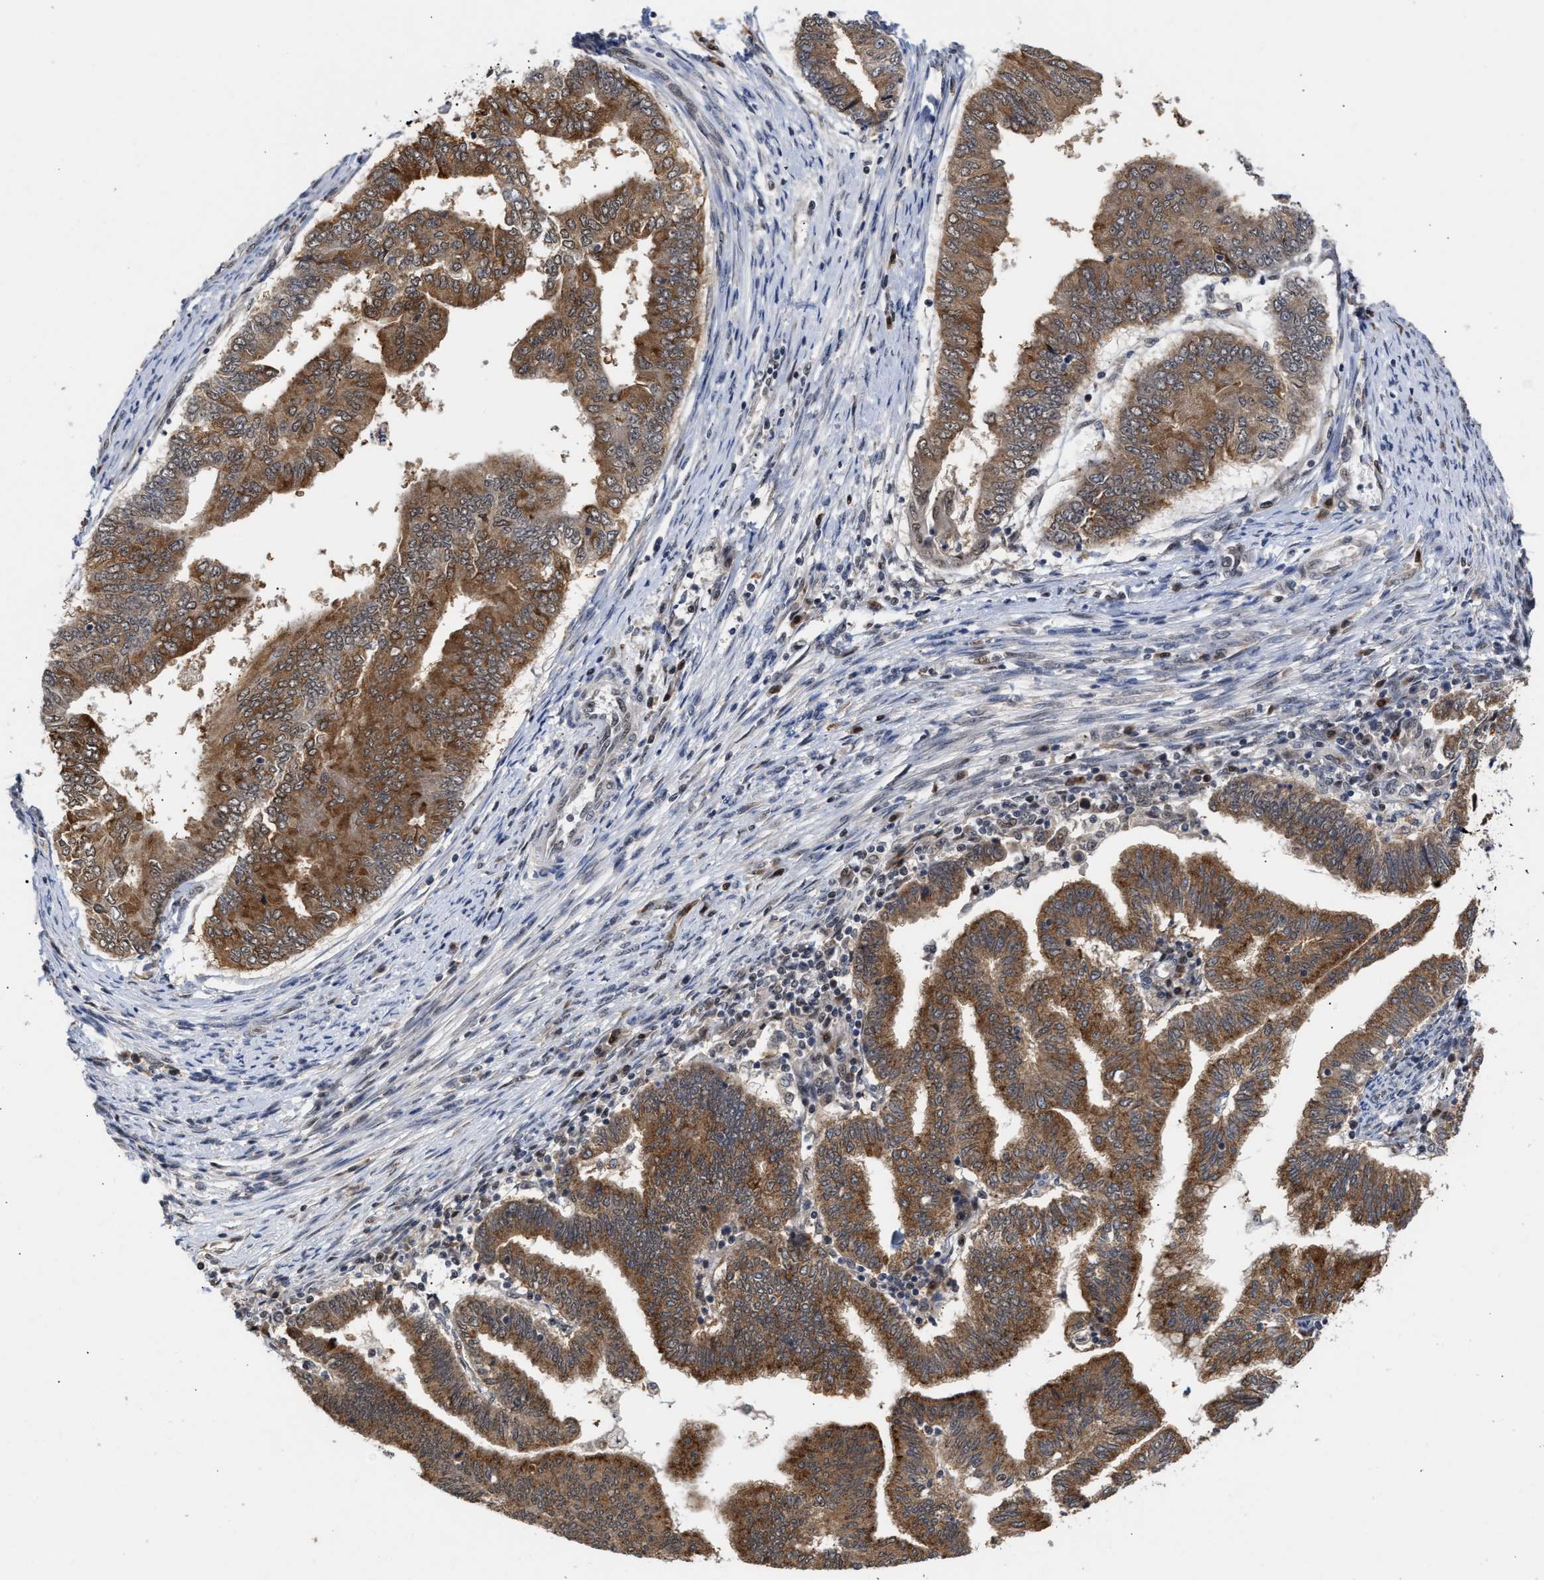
{"staining": {"intensity": "strong", "quantity": ">75%", "location": "cytoplasmic/membranous"}, "tissue": "endometrial cancer", "cell_type": "Tumor cells", "image_type": "cancer", "snomed": [{"axis": "morphology", "description": "Polyp, NOS"}, {"axis": "morphology", "description": "Adenocarcinoma, NOS"}, {"axis": "morphology", "description": "Adenoma, NOS"}, {"axis": "topography", "description": "Endometrium"}], "caption": "Tumor cells show high levels of strong cytoplasmic/membranous staining in approximately >75% of cells in endometrial adenoma.", "gene": "CLIP2", "patient": {"sex": "female", "age": 79}}